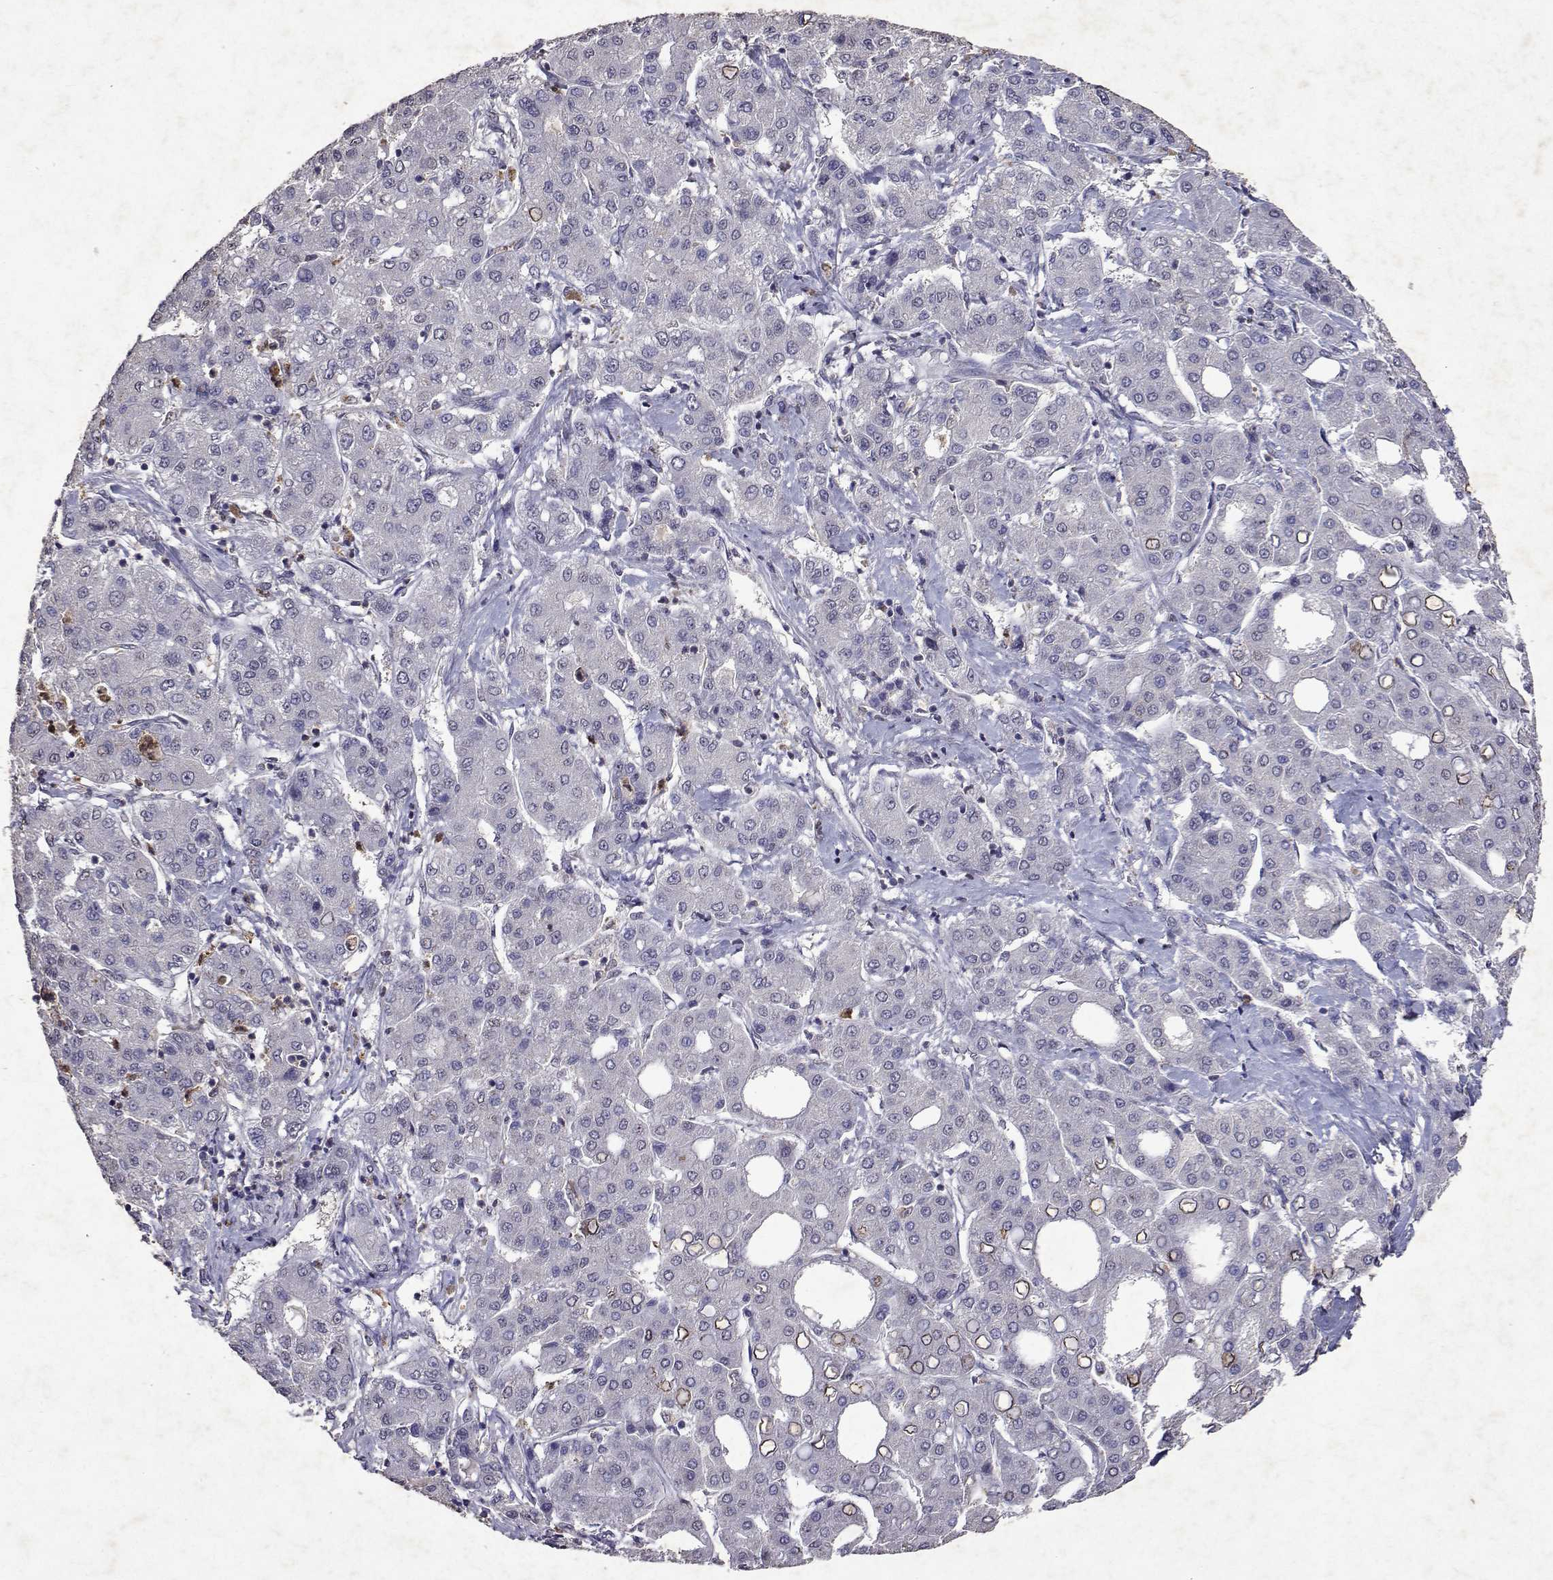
{"staining": {"intensity": "negative", "quantity": "none", "location": "none"}, "tissue": "liver cancer", "cell_type": "Tumor cells", "image_type": "cancer", "snomed": [{"axis": "morphology", "description": "Carcinoma, Hepatocellular, NOS"}, {"axis": "topography", "description": "Liver"}], "caption": "The immunohistochemistry photomicrograph has no significant expression in tumor cells of liver cancer (hepatocellular carcinoma) tissue.", "gene": "APAF1", "patient": {"sex": "male", "age": 65}}